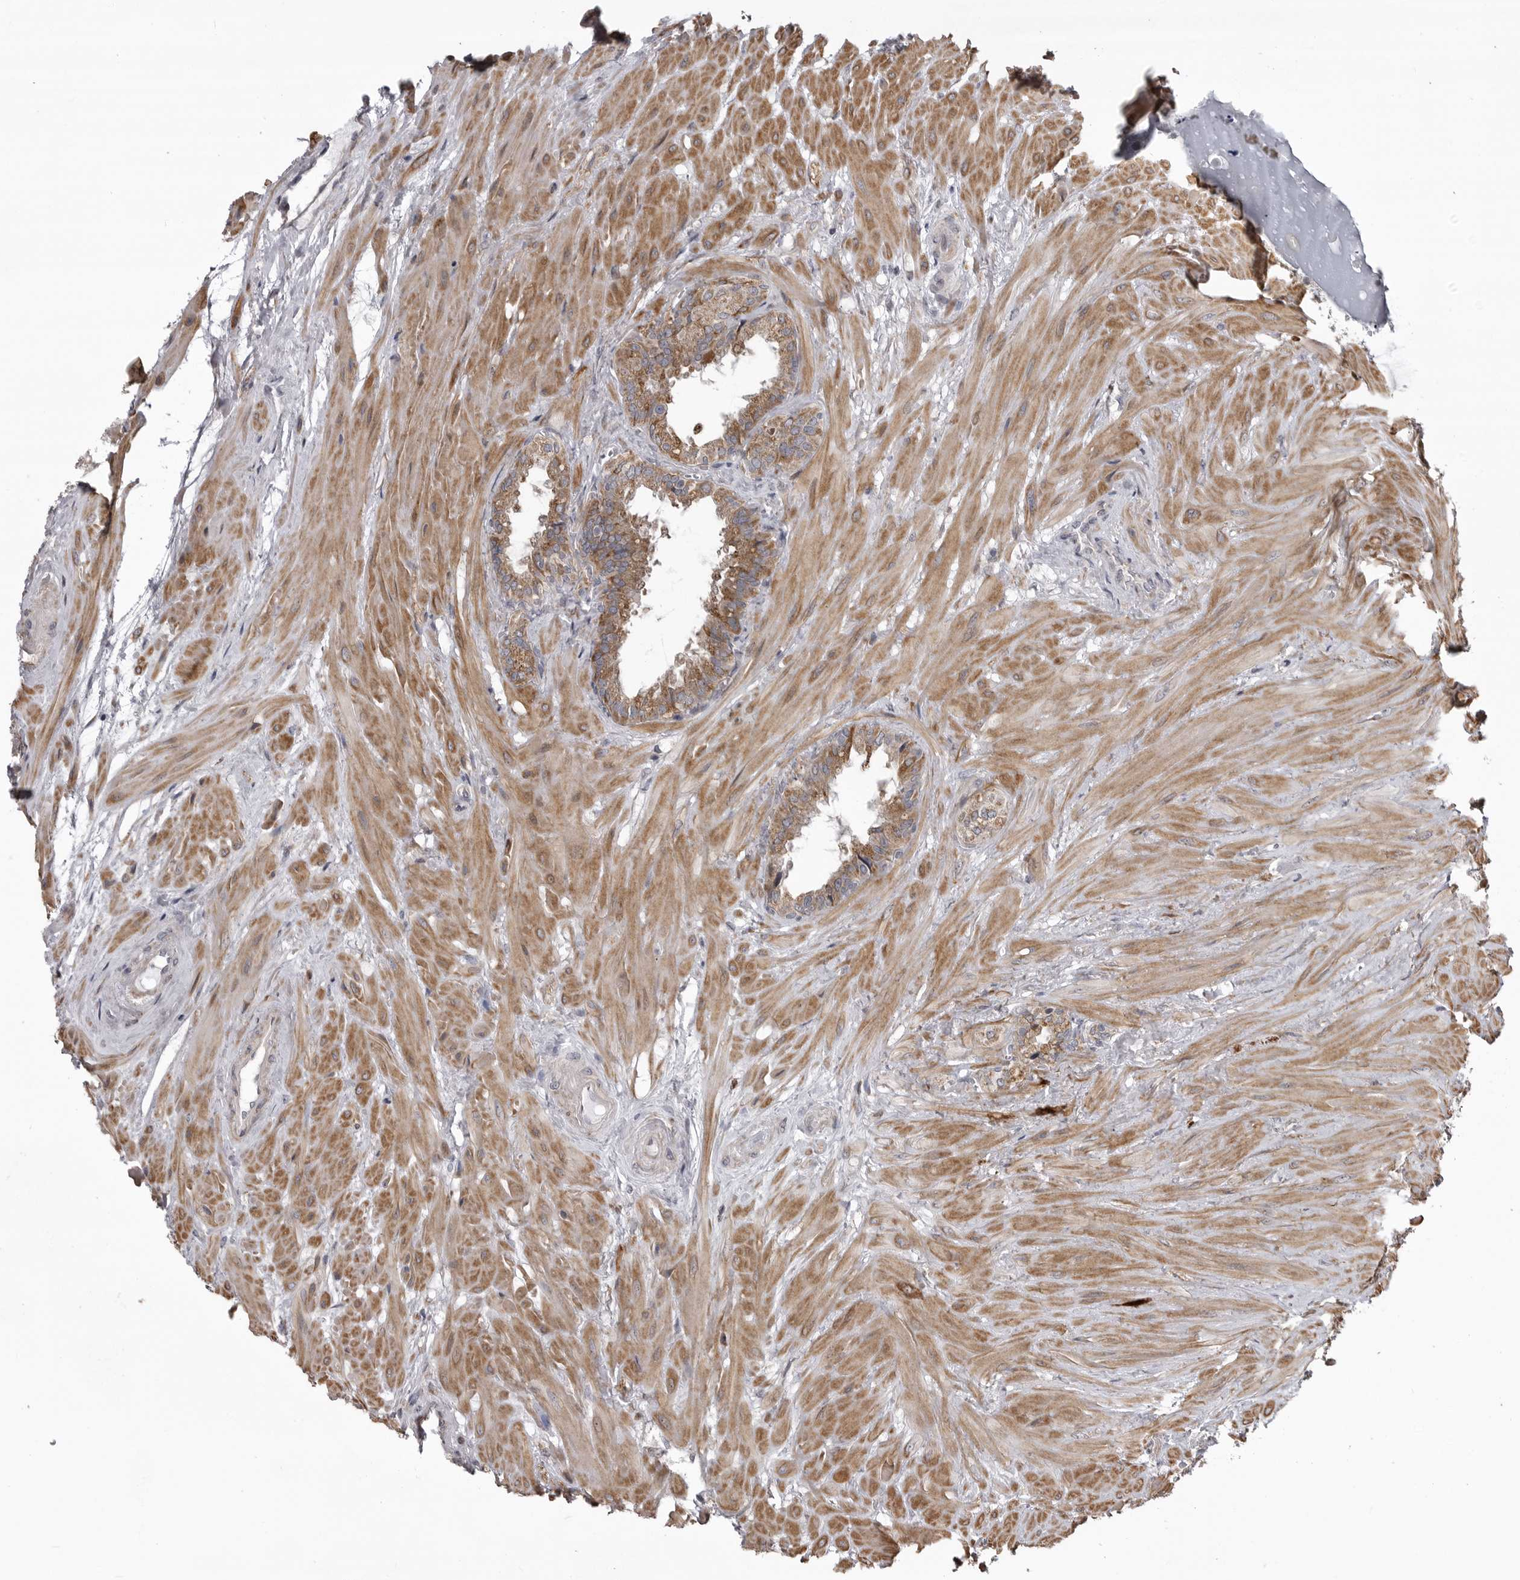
{"staining": {"intensity": "moderate", "quantity": ">75%", "location": "cytoplasmic/membranous"}, "tissue": "seminal vesicle", "cell_type": "Glandular cells", "image_type": "normal", "snomed": [{"axis": "morphology", "description": "Normal tissue, NOS"}, {"axis": "topography", "description": "Seminal veicle"}], "caption": "Immunohistochemical staining of benign human seminal vesicle exhibits moderate cytoplasmic/membranous protein expression in approximately >75% of glandular cells. (Brightfield microscopy of DAB IHC at high magnification).", "gene": "ZNRF1", "patient": {"sex": "male", "age": 46}}